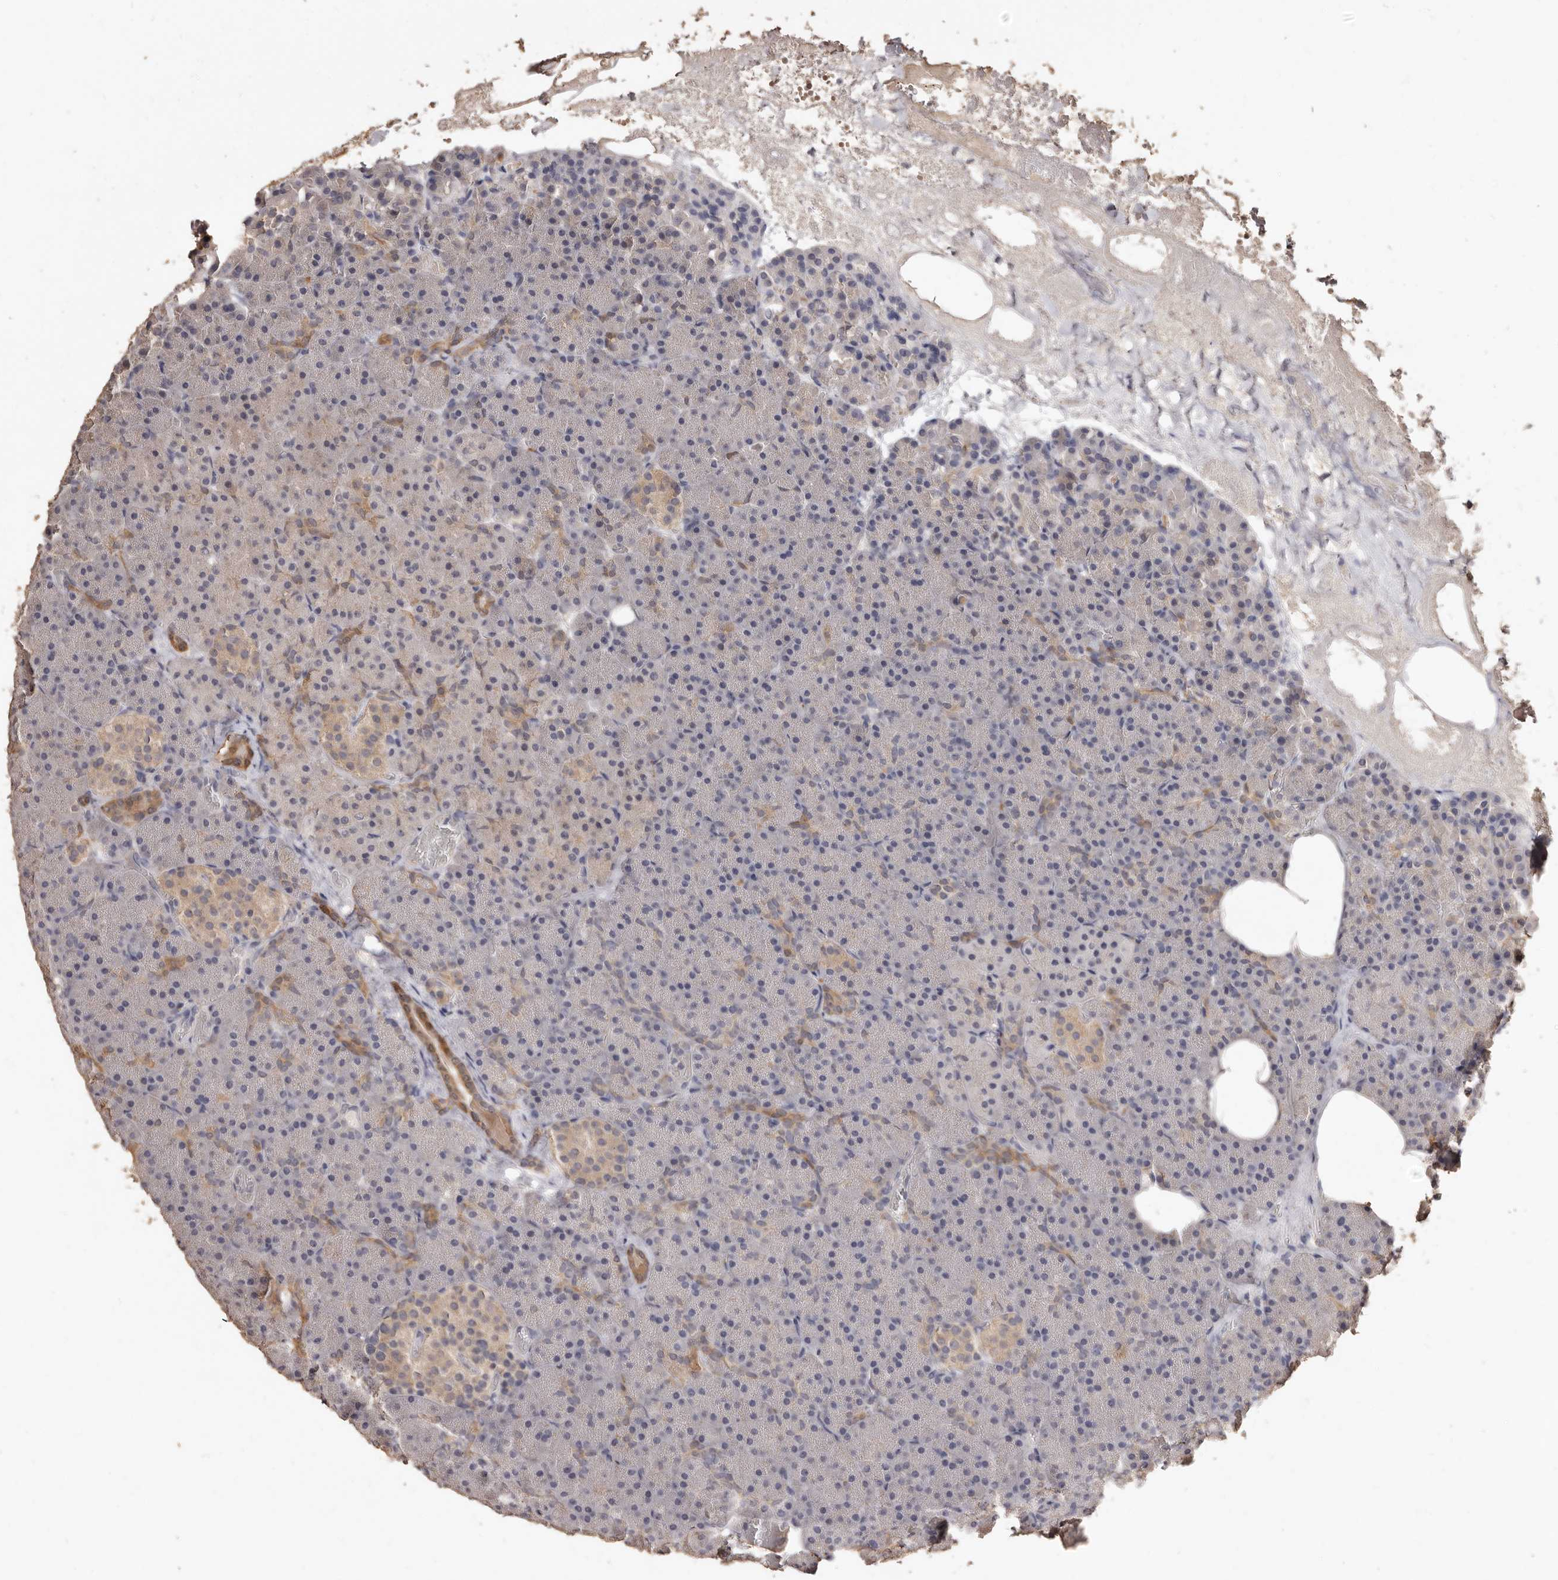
{"staining": {"intensity": "moderate", "quantity": "<25%", "location": "cytoplasmic/membranous"}, "tissue": "pancreas", "cell_type": "Exocrine glandular cells", "image_type": "normal", "snomed": [{"axis": "morphology", "description": "Normal tissue, NOS"}, {"axis": "morphology", "description": "Carcinoid, malignant, NOS"}, {"axis": "topography", "description": "Pancreas"}], "caption": "IHC micrograph of benign human pancreas stained for a protein (brown), which shows low levels of moderate cytoplasmic/membranous expression in about <25% of exocrine glandular cells.", "gene": "INAVA", "patient": {"sex": "female", "age": 35}}